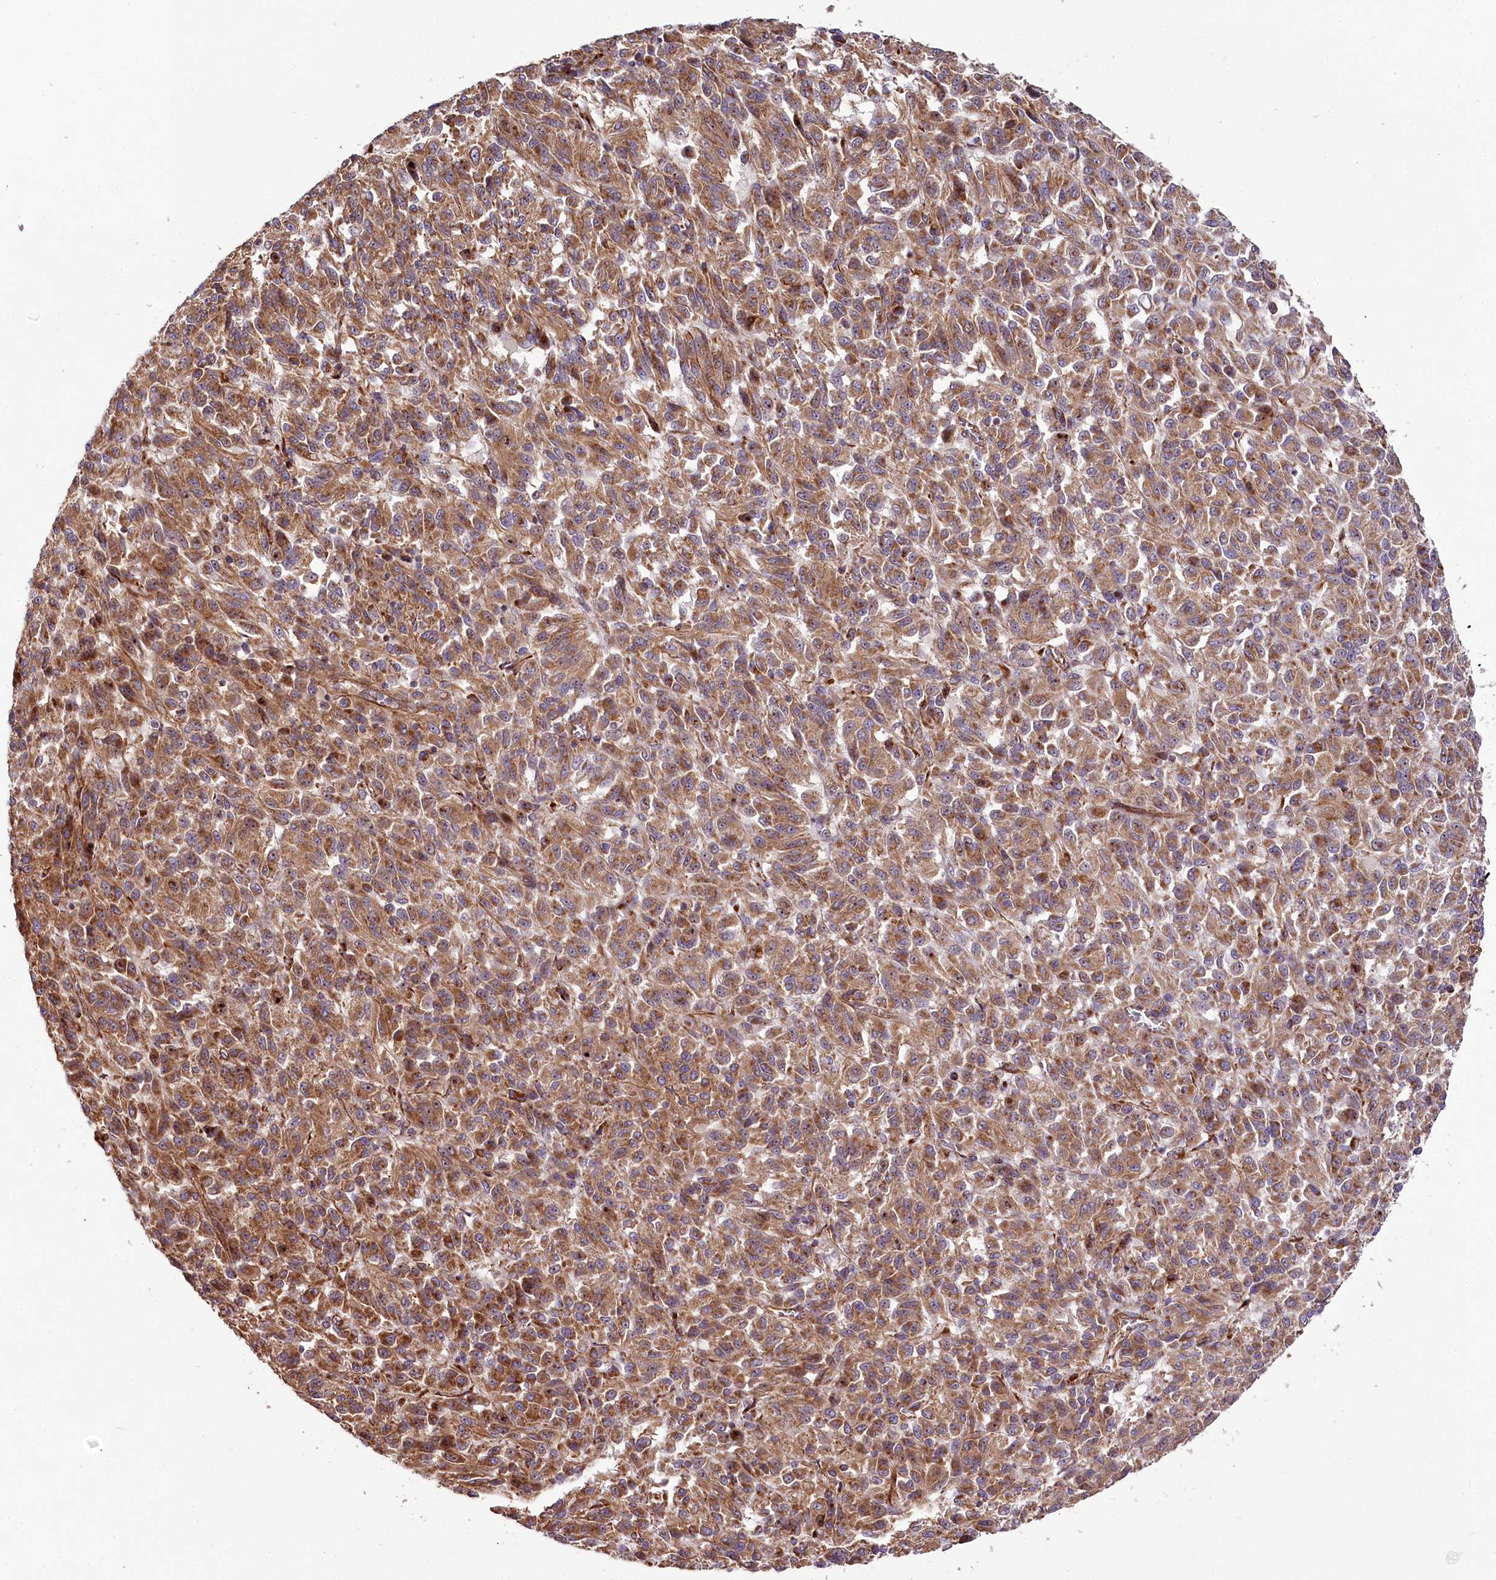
{"staining": {"intensity": "moderate", "quantity": ">75%", "location": "cytoplasmic/membranous"}, "tissue": "melanoma", "cell_type": "Tumor cells", "image_type": "cancer", "snomed": [{"axis": "morphology", "description": "Malignant melanoma, Metastatic site"}, {"axis": "topography", "description": "Lung"}], "caption": "Immunohistochemistry micrograph of neoplastic tissue: malignant melanoma (metastatic site) stained using immunohistochemistry displays medium levels of moderate protein expression localized specifically in the cytoplasmic/membranous of tumor cells, appearing as a cytoplasmic/membranous brown color.", "gene": "THUMPD3", "patient": {"sex": "male", "age": 64}}